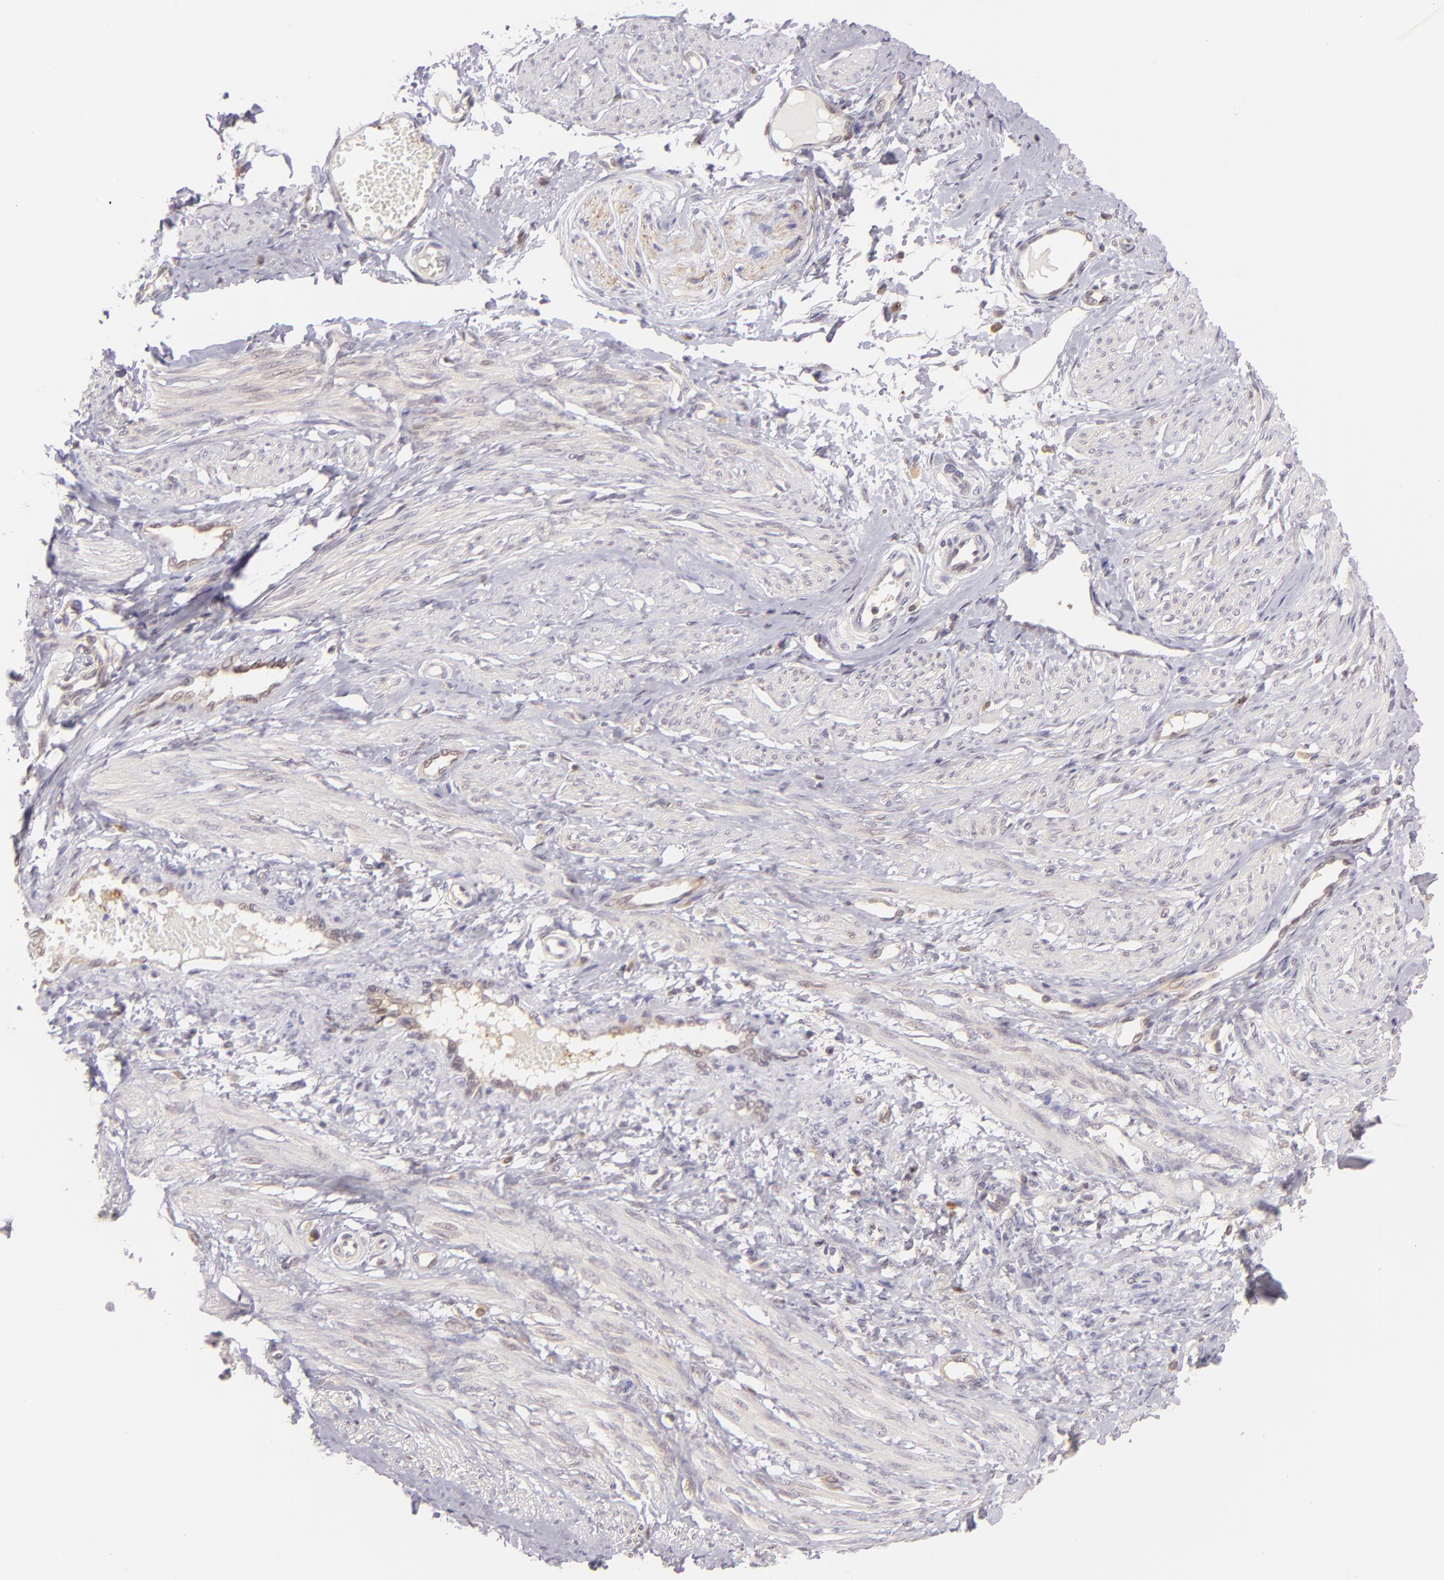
{"staining": {"intensity": "negative", "quantity": "none", "location": "none"}, "tissue": "smooth muscle", "cell_type": "Smooth muscle cells", "image_type": "normal", "snomed": [{"axis": "morphology", "description": "Normal tissue, NOS"}, {"axis": "topography", "description": "Smooth muscle"}, {"axis": "topography", "description": "Uterus"}], "caption": "Immunohistochemistry of benign smooth muscle exhibits no staining in smooth muscle cells.", "gene": "HSPH1", "patient": {"sex": "female", "age": 39}}